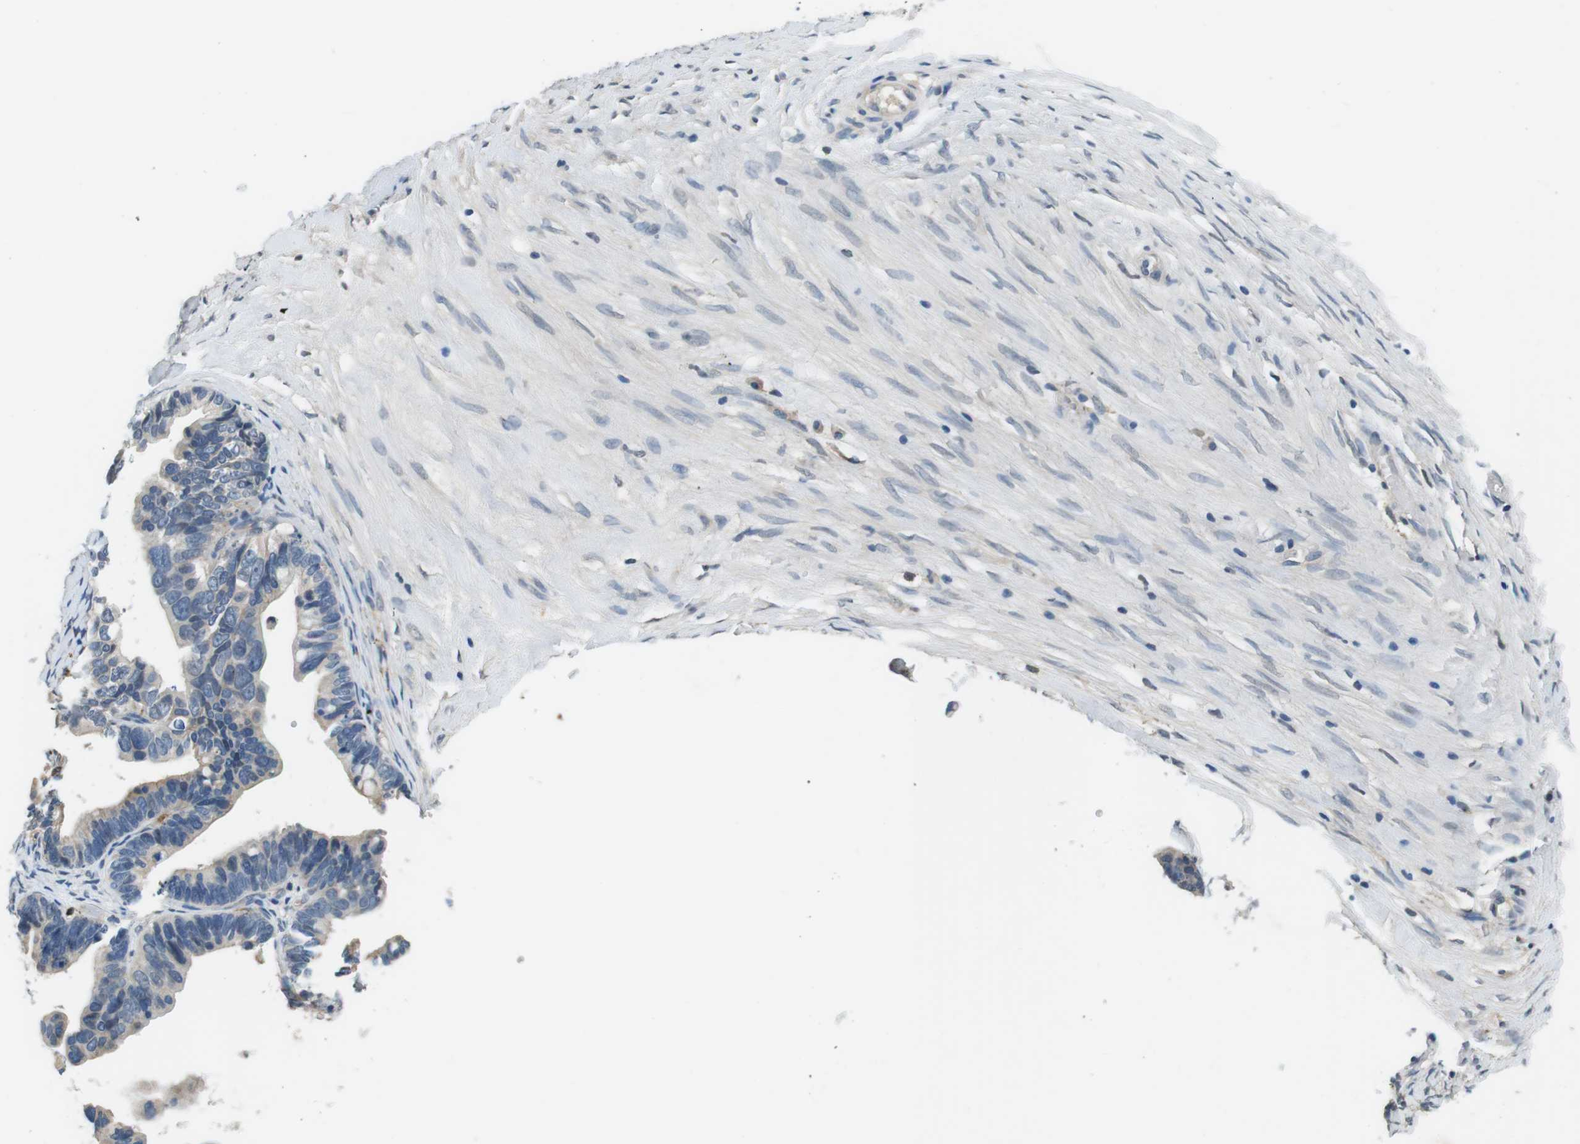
{"staining": {"intensity": "weak", "quantity": "<25%", "location": "cytoplasmic/membranous"}, "tissue": "ovarian cancer", "cell_type": "Tumor cells", "image_type": "cancer", "snomed": [{"axis": "morphology", "description": "Cystadenocarcinoma, serous, NOS"}, {"axis": "topography", "description": "Ovary"}], "caption": "Ovarian cancer stained for a protein using IHC exhibits no positivity tumor cells.", "gene": "CD163L1", "patient": {"sex": "female", "age": 56}}